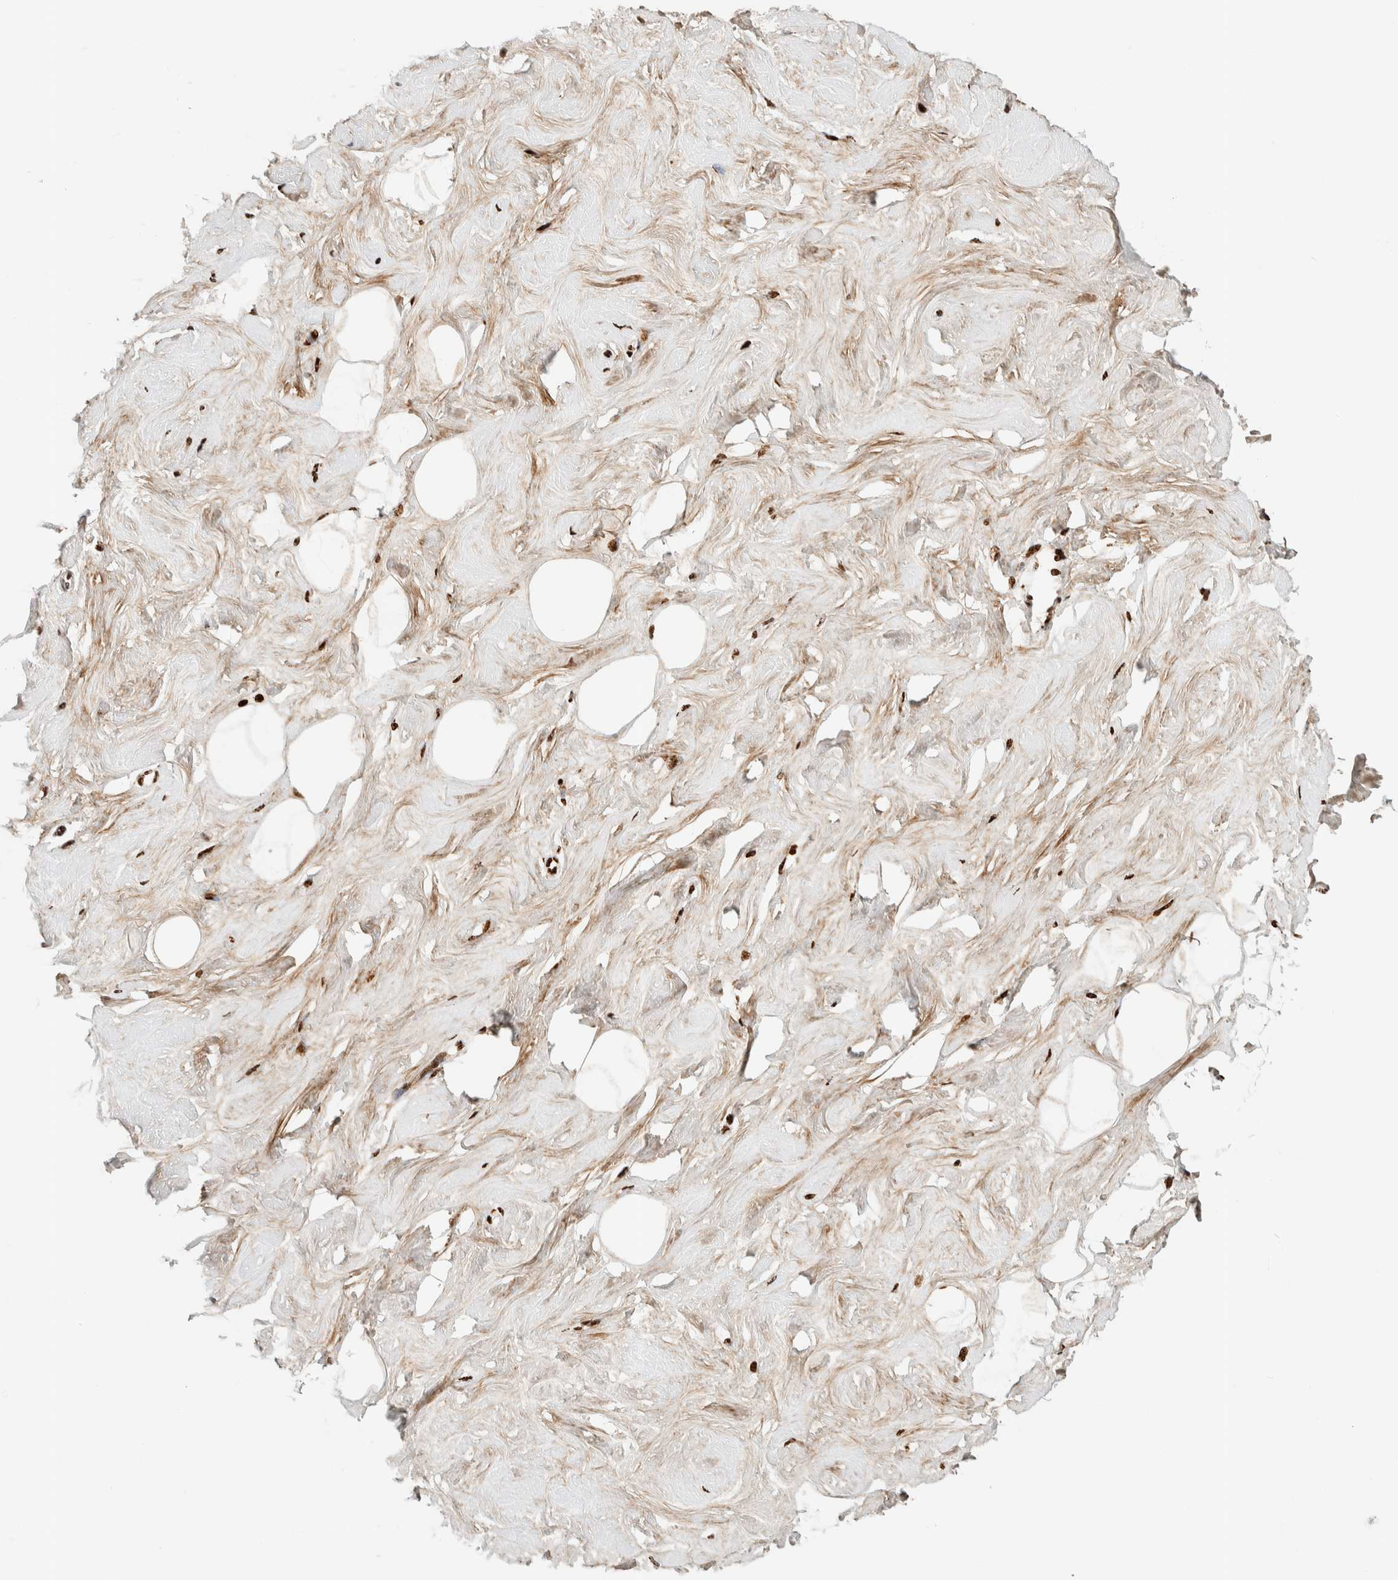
{"staining": {"intensity": "moderate", "quantity": ">75%", "location": "nuclear"}, "tissue": "breast", "cell_type": "Adipocytes", "image_type": "normal", "snomed": [{"axis": "morphology", "description": "Normal tissue, NOS"}, {"axis": "topography", "description": "Breast"}], "caption": "Immunohistochemistry (IHC) (DAB) staining of normal breast reveals moderate nuclear protein staining in approximately >75% of adipocytes.", "gene": "TSPAN32", "patient": {"sex": "female", "age": 23}}